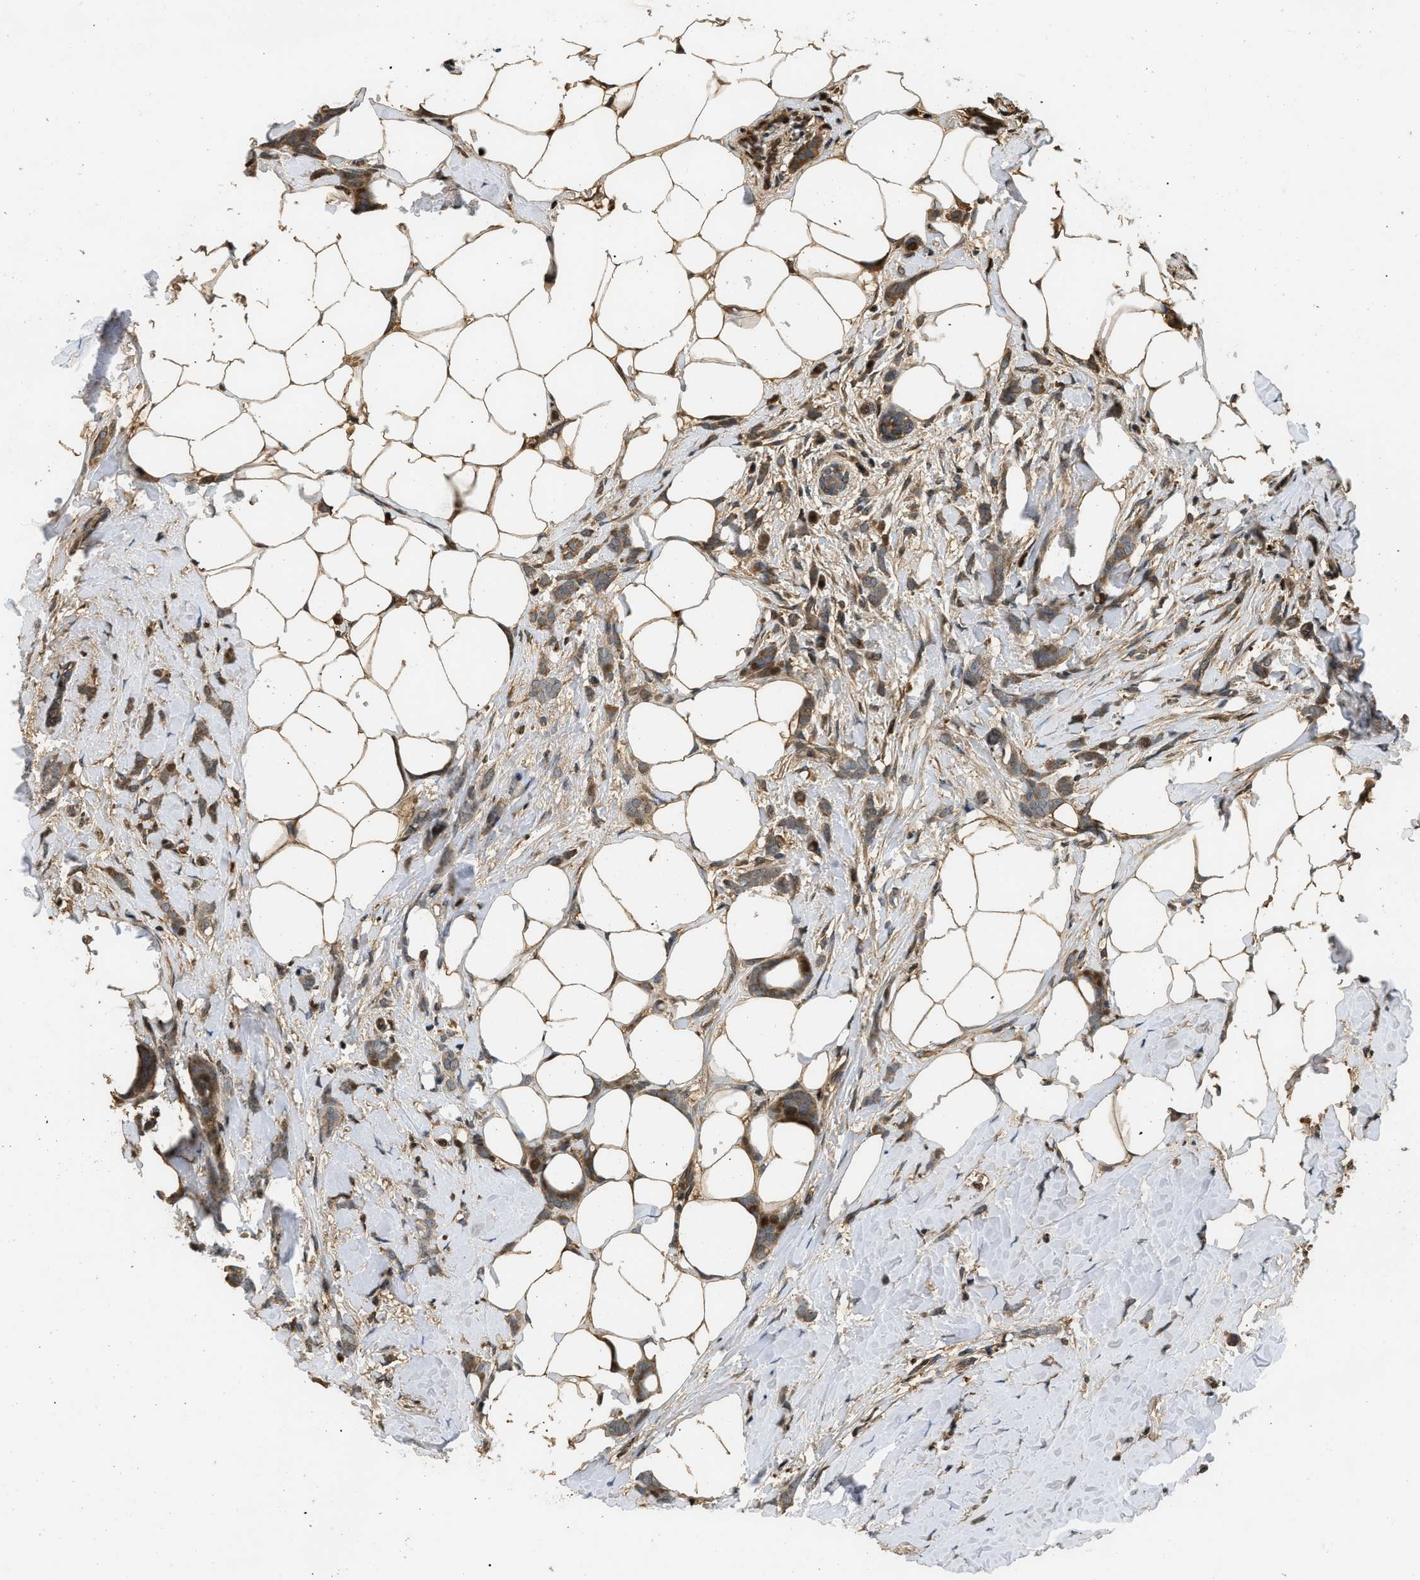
{"staining": {"intensity": "moderate", "quantity": ">75%", "location": "cytoplasmic/membranous"}, "tissue": "breast cancer", "cell_type": "Tumor cells", "image_type": "cancer", "snomed": [{"axis": "morphology", "description": "Lobular carcinoma, in situ"}, {"axis": "morphology", "description": "Lobular carcinoma"}, {"axis": "topography", "description": "Breast"}], "caption": "Moderate cytoplasmic/membranous protein staining is seen in approximately >75% of tumor cells in breast cancer (lobular carcinoma).", "gene": "LTA4H", "patient": {"sex": "female", "age": 41}}